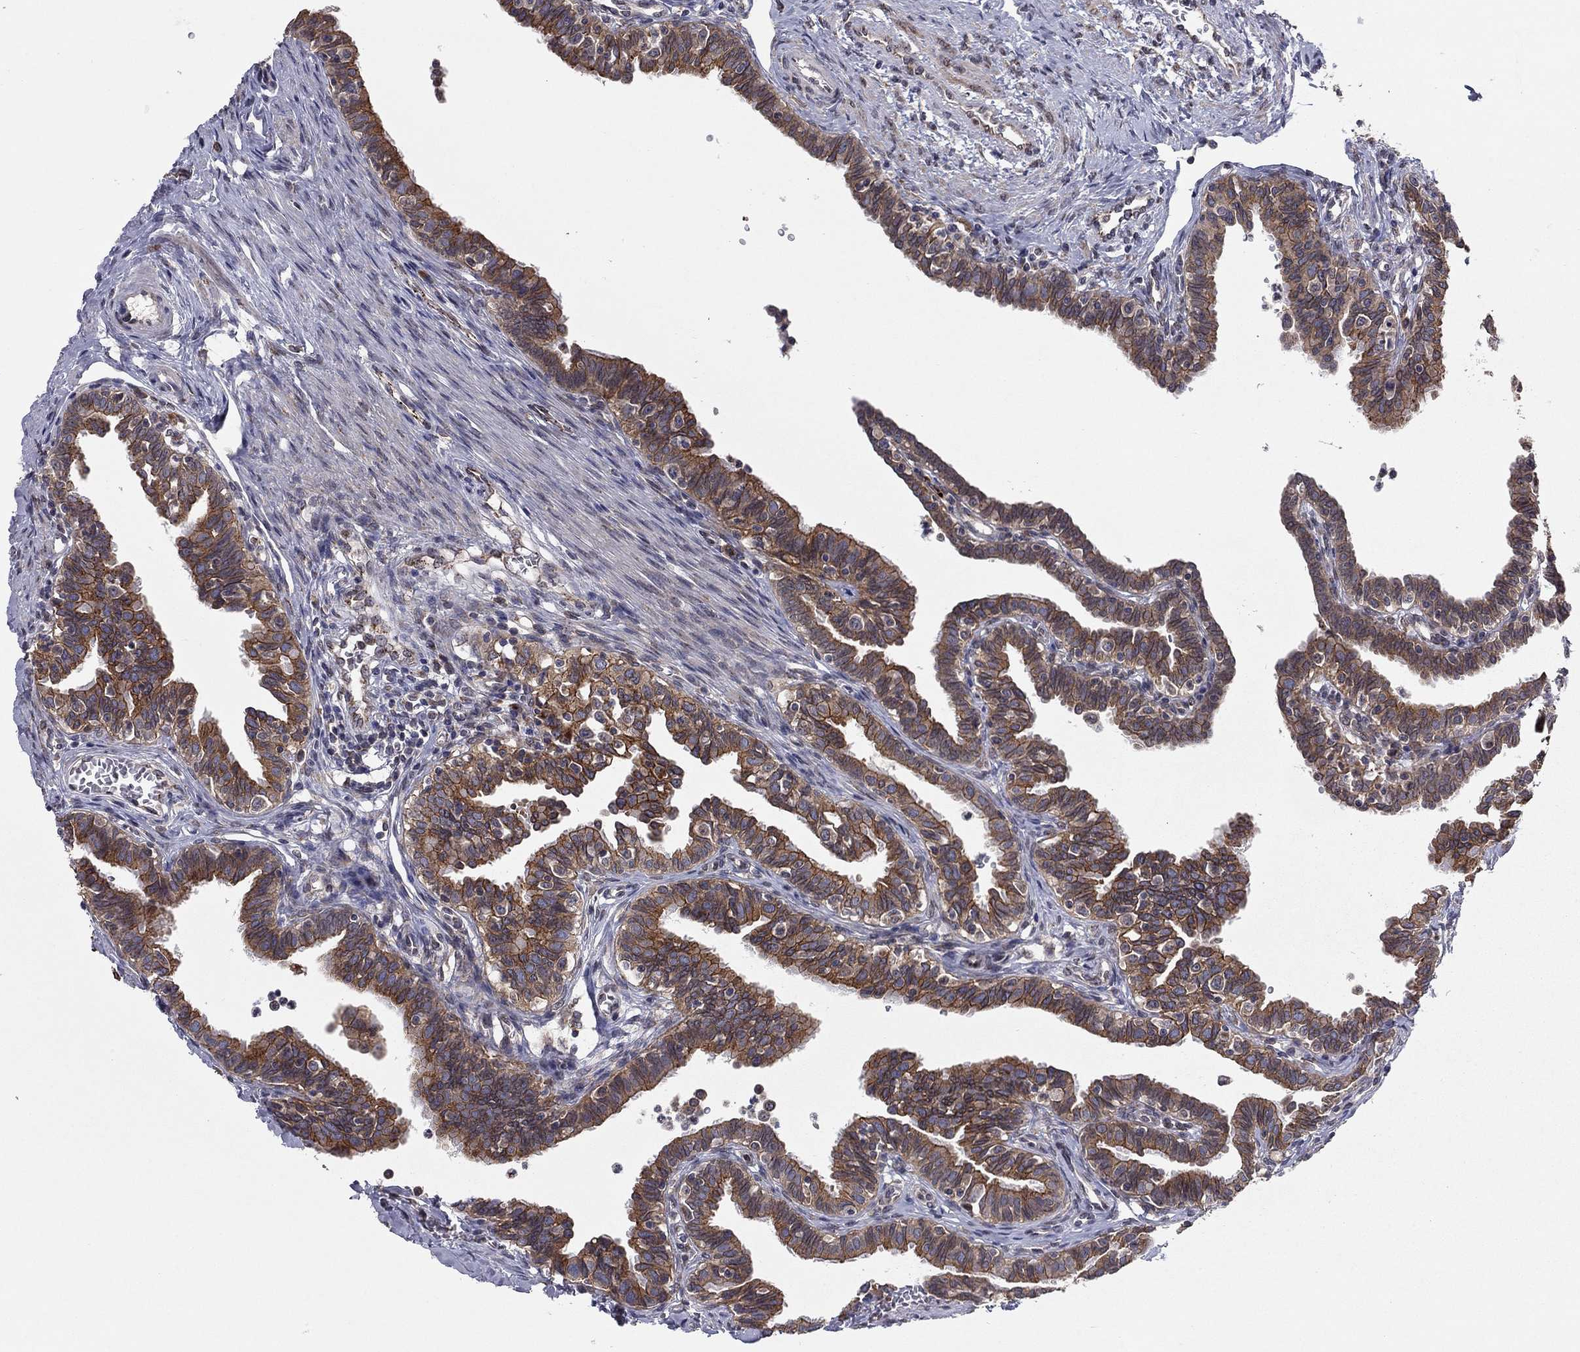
{"staining": {"intensity": "strong", "quantity": ">75%", "location": "cytoplasmic/membranous"}, "tissue": "fallopian tube", "cell_type": "Glandular cells", "image_type": "normal", "snomed": [{"axis": "morphology", "description": "Normal tissue, NOS"}, {"axis": "topography", "description": "Fallopian tube"}], "caption": "Strong cytoplasmic/membranous protein expression is present in about >75% of glandular cells in fallopian tube. Immunohistochemistry (ihc) stains the protein of interest in brown and the nuclei are stained blue.", "gene": "YIF1A", "patient": {"sex": "female", "age": 36}}